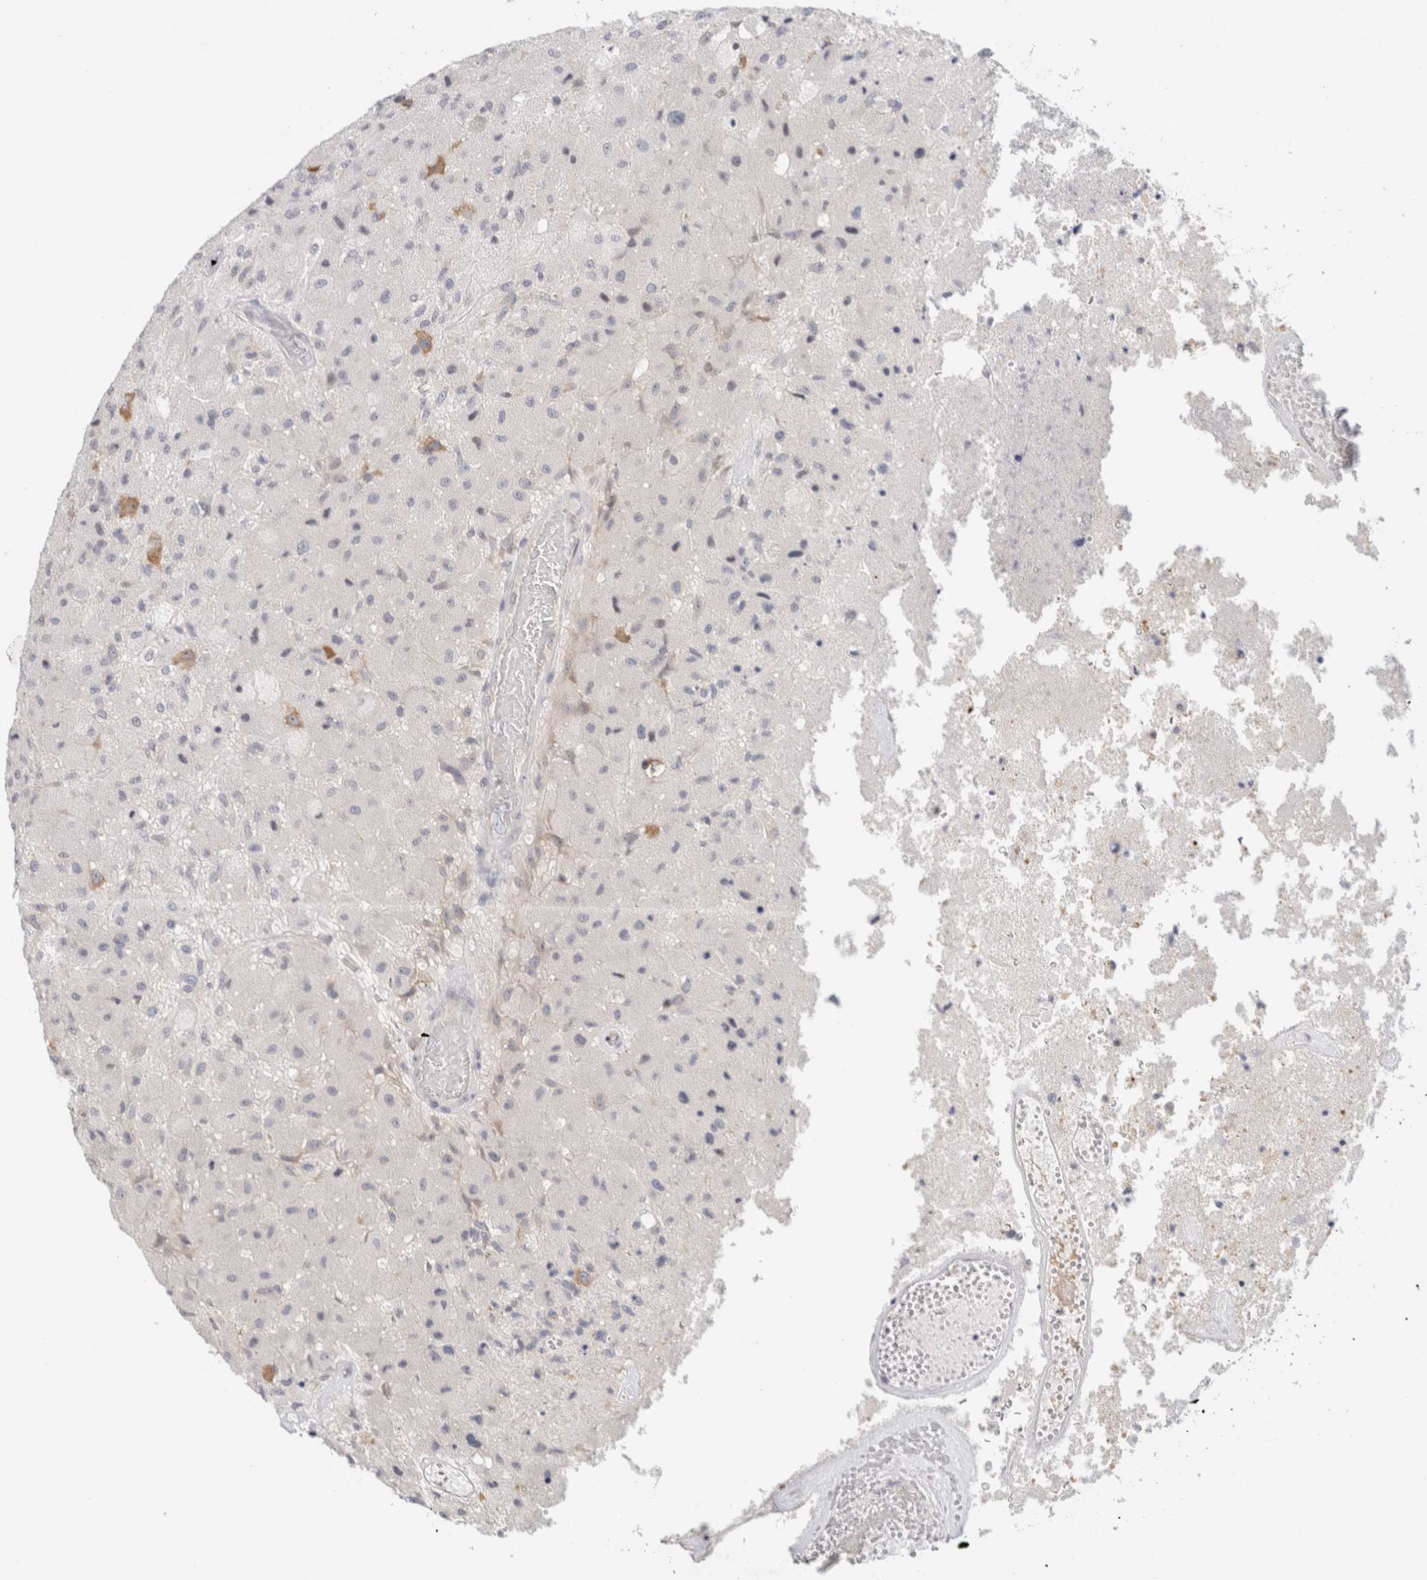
{"staining": {"intensity": "negative", "quantity": "none", "location": "none"}, "tissue": "glioma", "cell_type": "Tumor cells", "image_type": "cancer", "snomed": [{"axis": "morphology", "description": "Normal tissue, NOS"}, {"axis": "morphology", "description": "Glioma, malignant, High grade"}, {"axis": "topography", "description": "Cerebral cortex"}], "caption": "Immunohistochemistry (IHC) of human glioma exhibits no staining in tumor cells.", "gene": "SPRTN", "patient": {"sex": "male", "age": 77}}